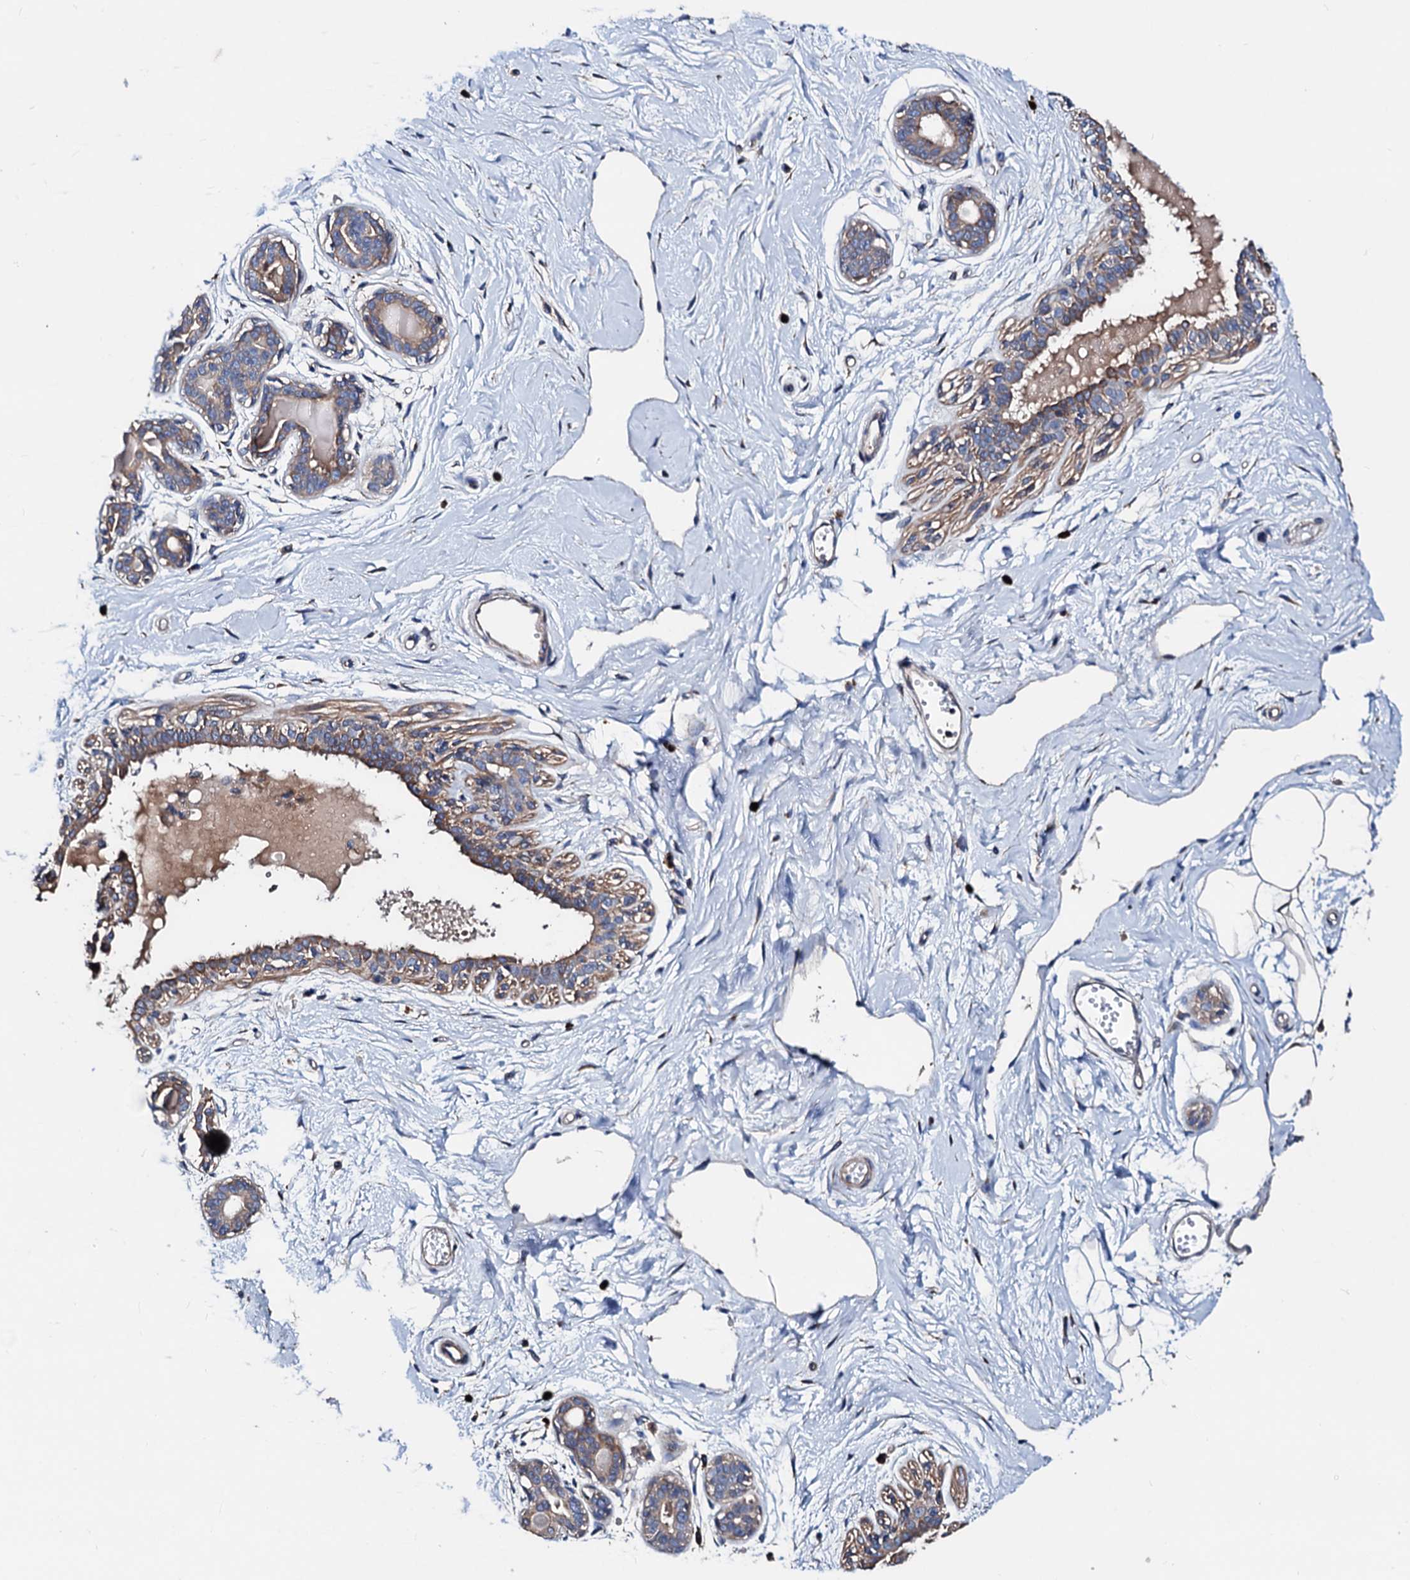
{"staining": {"intensity": "negative", "quantity": "none", "location": "none"}, "tissue": "breast", "cell_type": "Adipocytes", "image_type": "normal", "snomed": [{"axis": "morphology", "description": "Normal tissue, NOS"}, {"axis": "topography", "description": "Breast"}], "caption": "Adipocytes are negative for brown protein staining in normal breast. Nuclei are stained in blue.", "gene": "AKAP11", "patient": {"sex": "female", "age": 45}}